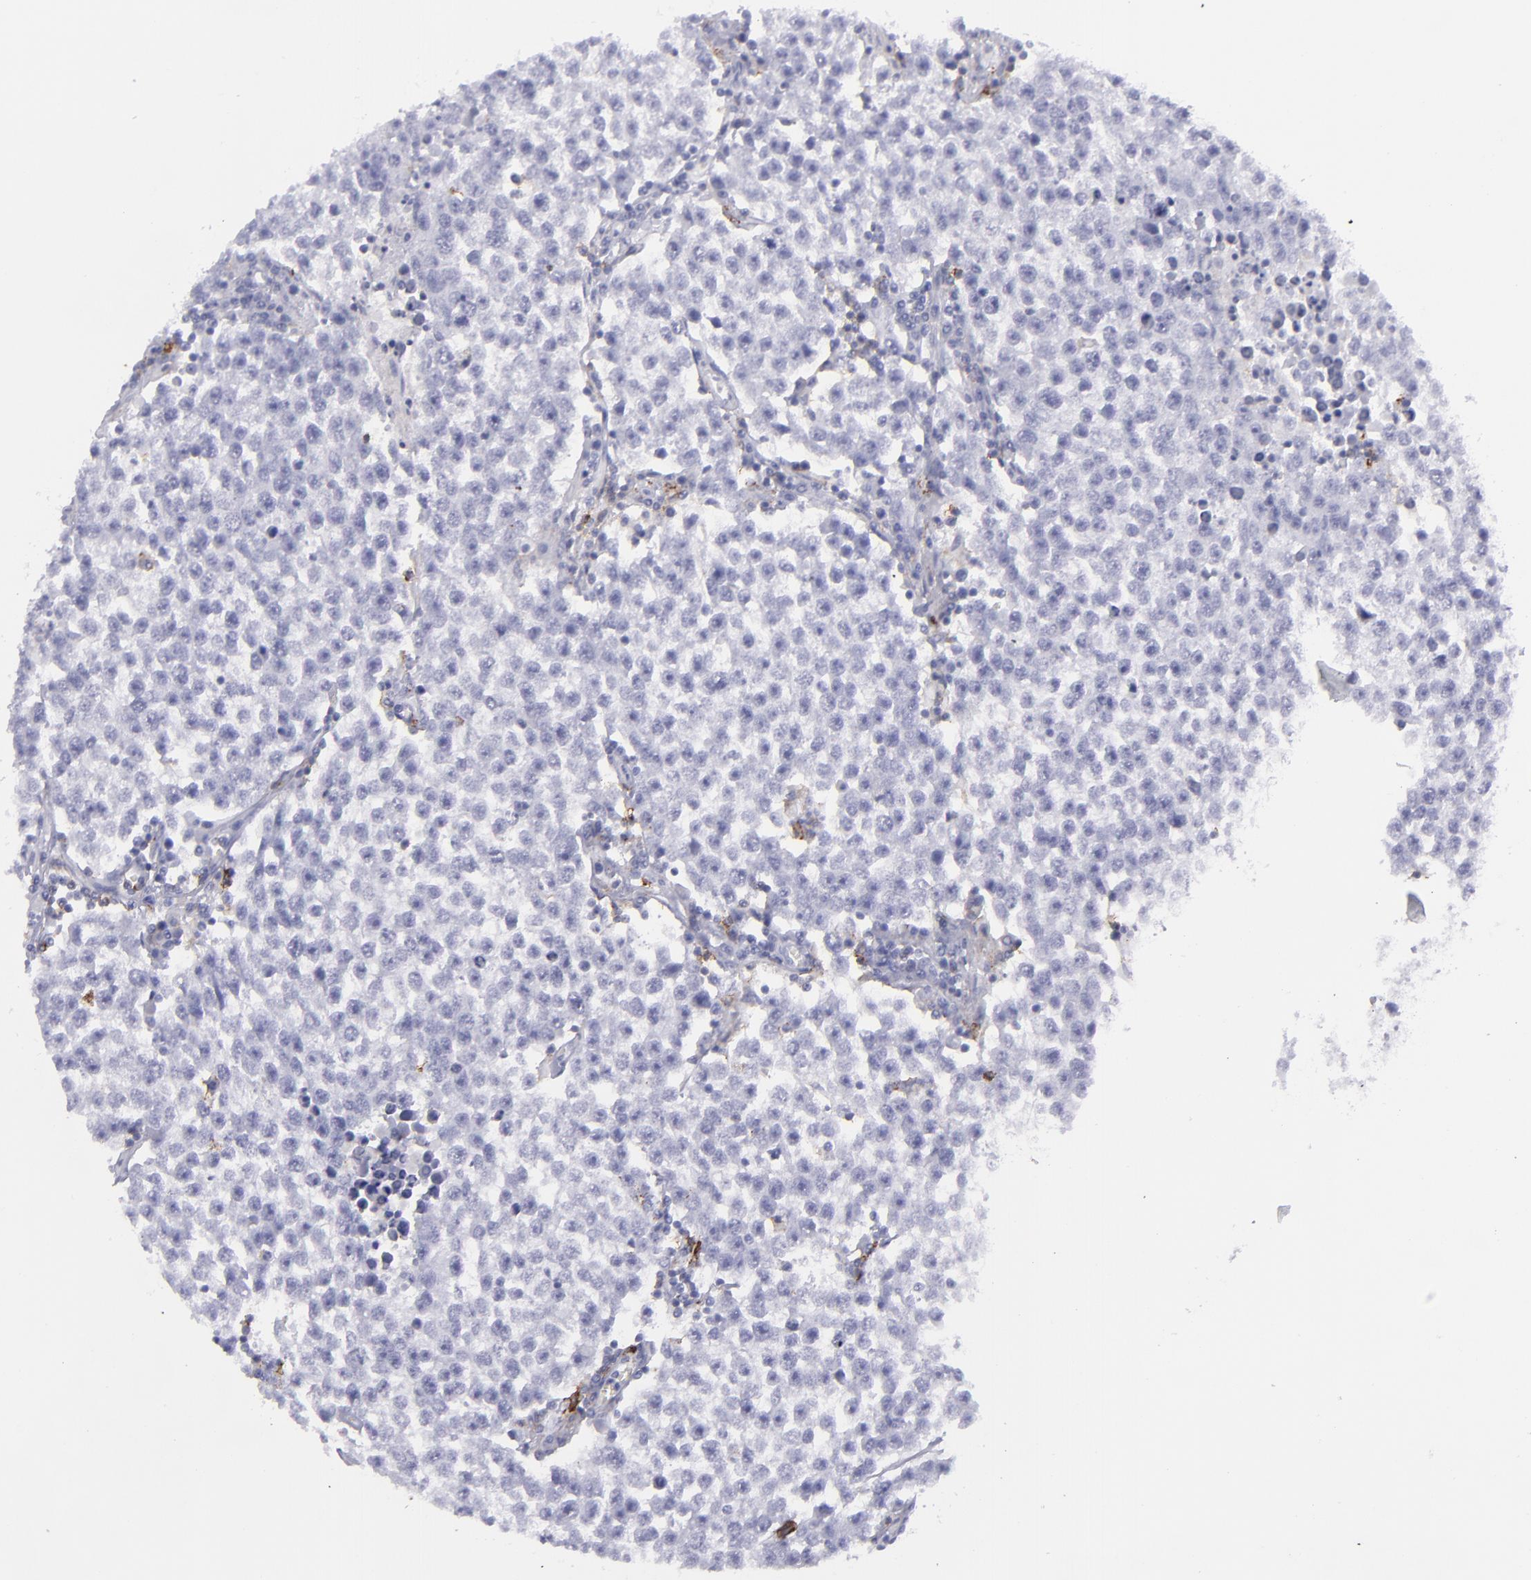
{"staining": {"intensity": "negative", "quantity": "none", "location": "none"}, "tissue": "testis cancer", "cell_type": "Tumor cells", "image_type": "cancer", "snomed": [{"axis": "morphology", "description": "Seminoma, NOS"}, {"axis": "topography", "description": "Testis"}], "caption": "This image is of testis cancer stained with immunohistochemistry to label a protein in brown with the nuclei are counter-stained blue. There is no positivity in tumor cells. The staining was performed using DAB (3,3'-diaminobenzidine) to visualize the protein expression in brown, while the nuclei were stained in blue with hematoxylin (Magnification: 20x).", "gene": "SELPLG", "patient": {"sex": "male", "age": 36}}